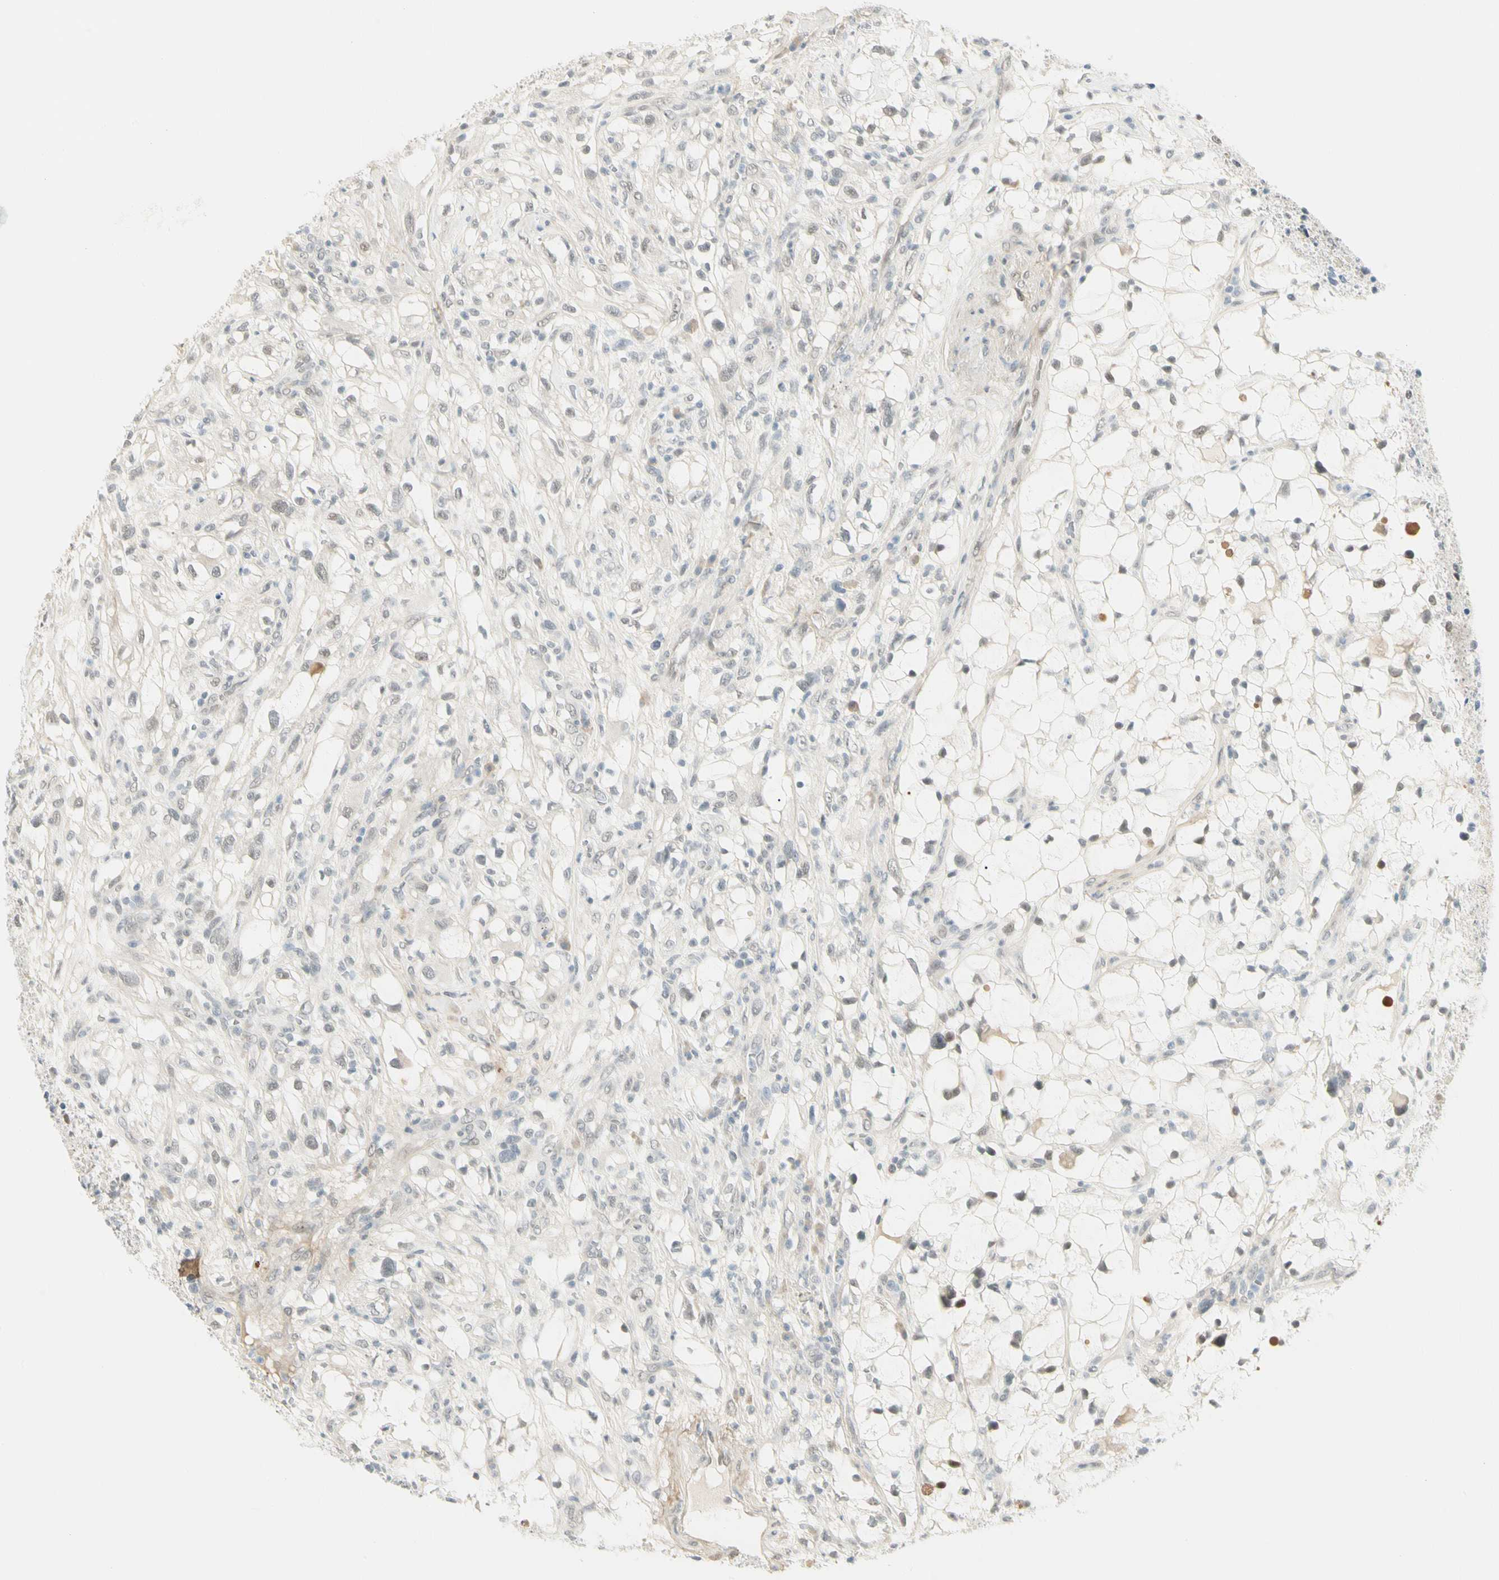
{"staining": {"intensity": "negative", "quantity": "none", "location": "none"}, "tissue": "renal cancer", "cell_type": "Tumor cells", "image_type": "cancer", "snomed": [{"axis": "morphology", "description": "Adenocarcinoma, NOS"}, {"axis": "topography", "description": "Kidney"}], "caption": "Tumor cells show no significant staining in renal cancer.", "gene": "ASPN", "patient": {"sex": "female", "age": 60}}